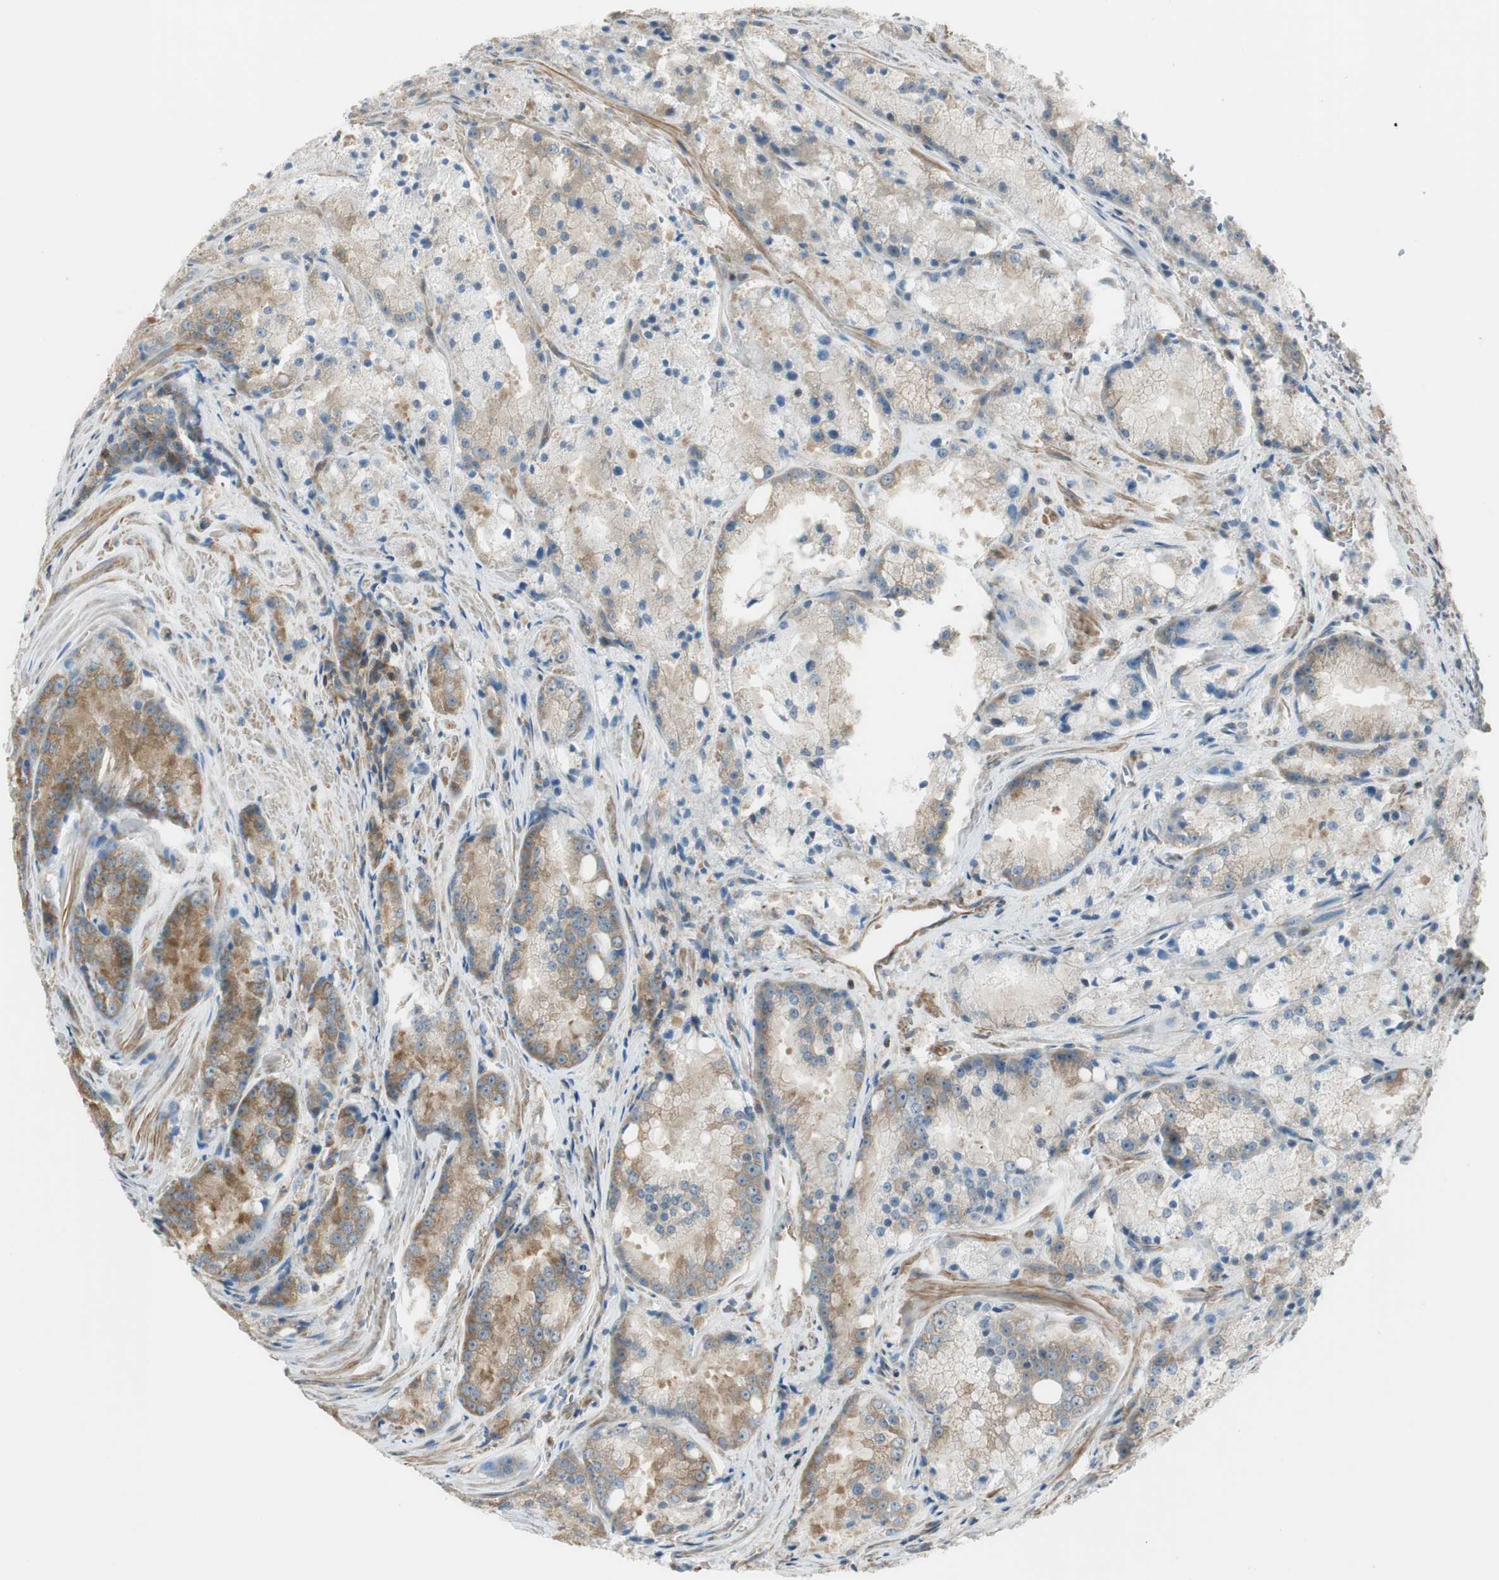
{"staining": {"intensity": "moderate", "quantity": "25%-75%", "location": "cytoplasmic/membranous"}, "tissue": "prostate cancer", "cell_type": "Tumor cells", "image_type": "cancer", "snomed": [{"axis": "morphology", "description": "Adenocarcinoma, Low grade"}, {"axis": "topography", "description": "Prostate"}], "caption": "Brown immunohistochemical staining in prostate adenocarcinoma (low-grade) exhibits moderate cytoplasmic/membranous positivity in about 25%-75% of tumor cells. The staining was performed using DAB (3,3'-diaminobenzidine) to visualize the protein expression in brown, while the nuclei were stained in blue with hematoxylin (Magnification: 20x).", "gene": "PI4K2B", "patient": {"sex": "male", "age": 64}}